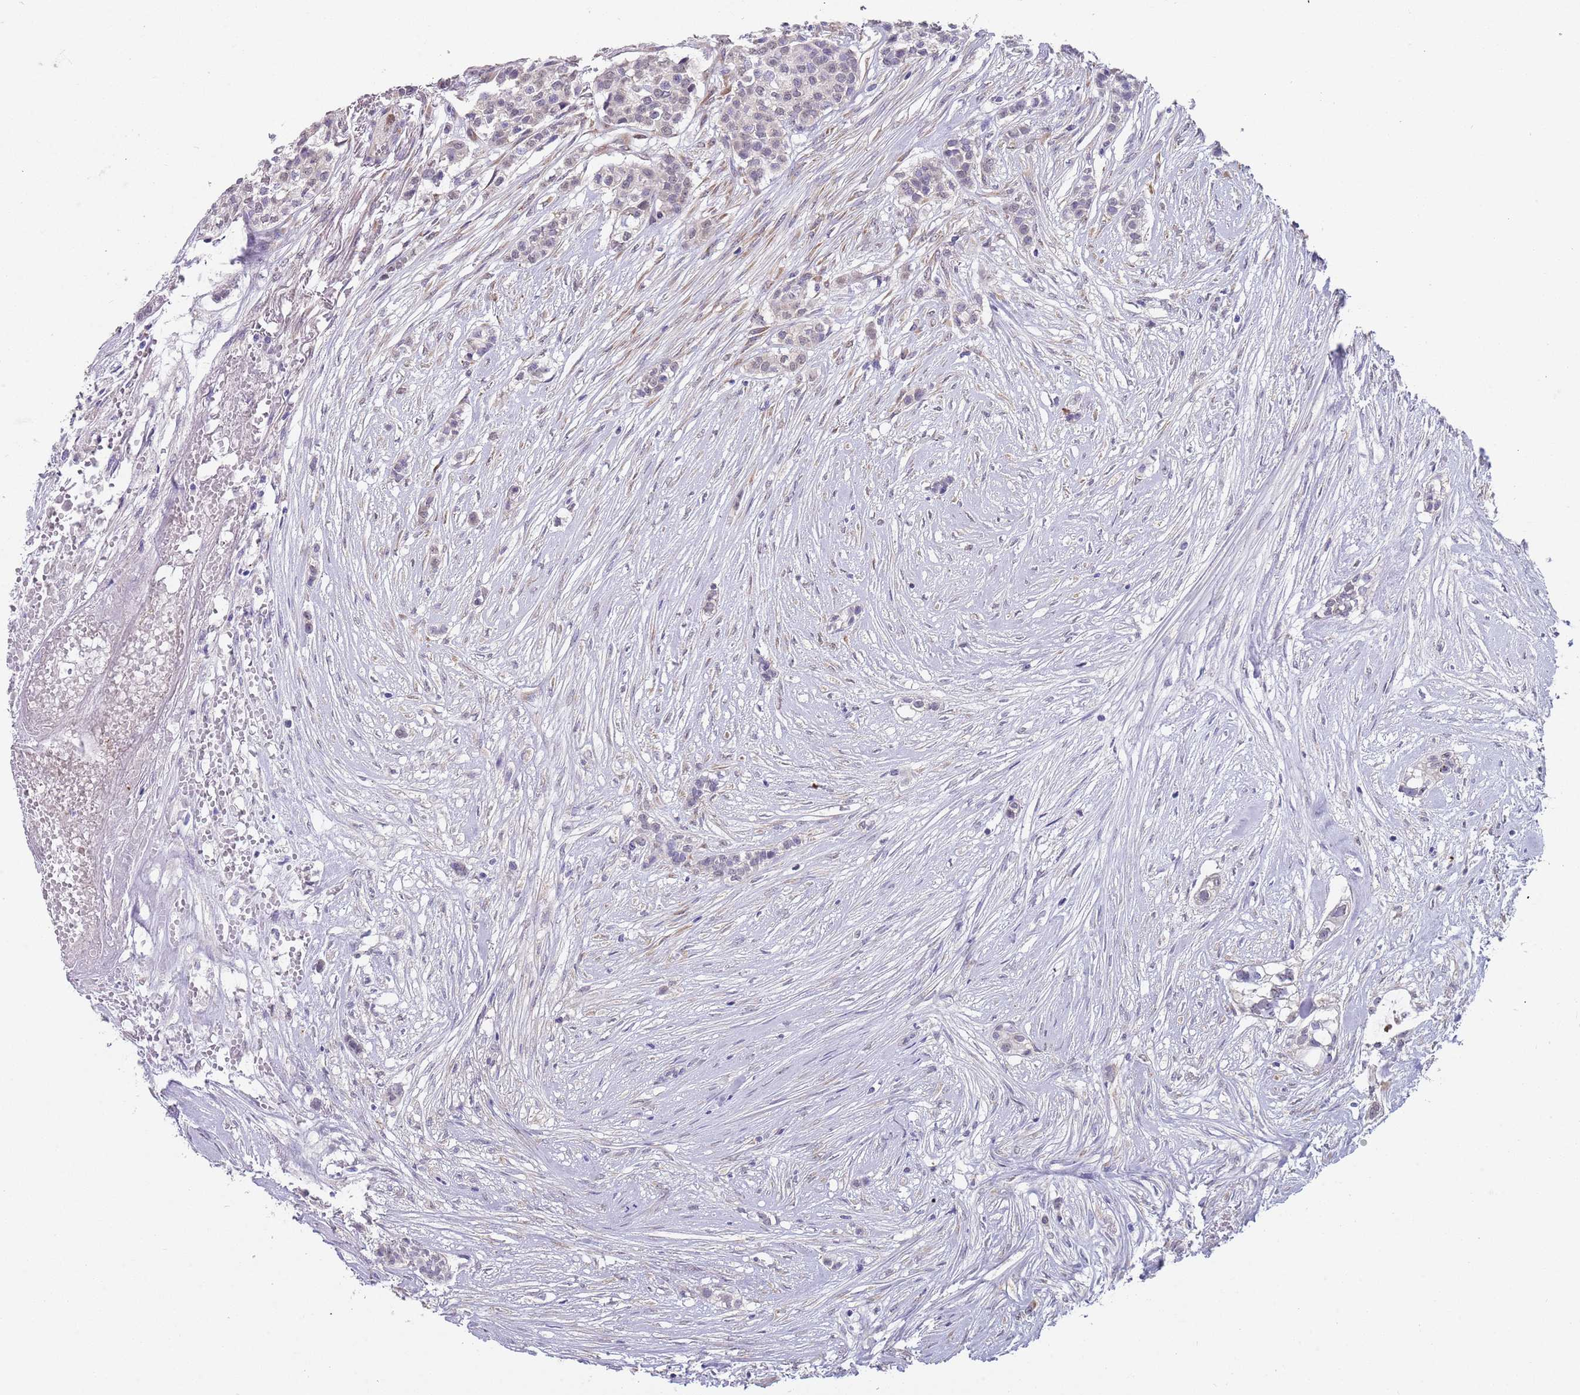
{"staining": {"intensity": "negative", "quantity": "none", "location": "none"}, "tissue": "head and neck cancer", "cell_type": "Tumor cells", "image_type": "cancer", "snomed": [{"axis": "morphology", "description": "Adenocarcinoma, NOS"}, {"axis": "topography", "description": "Head-Neck"}], "caption": "A high-resolution micrograph shows immunohistochemistry (IHC) staining of adenocarcinoma (head and neck), which shows no significant expression in tumor cells.", "gene": "TNRC6C", "patient": {"sex": "male", "age": 81}}